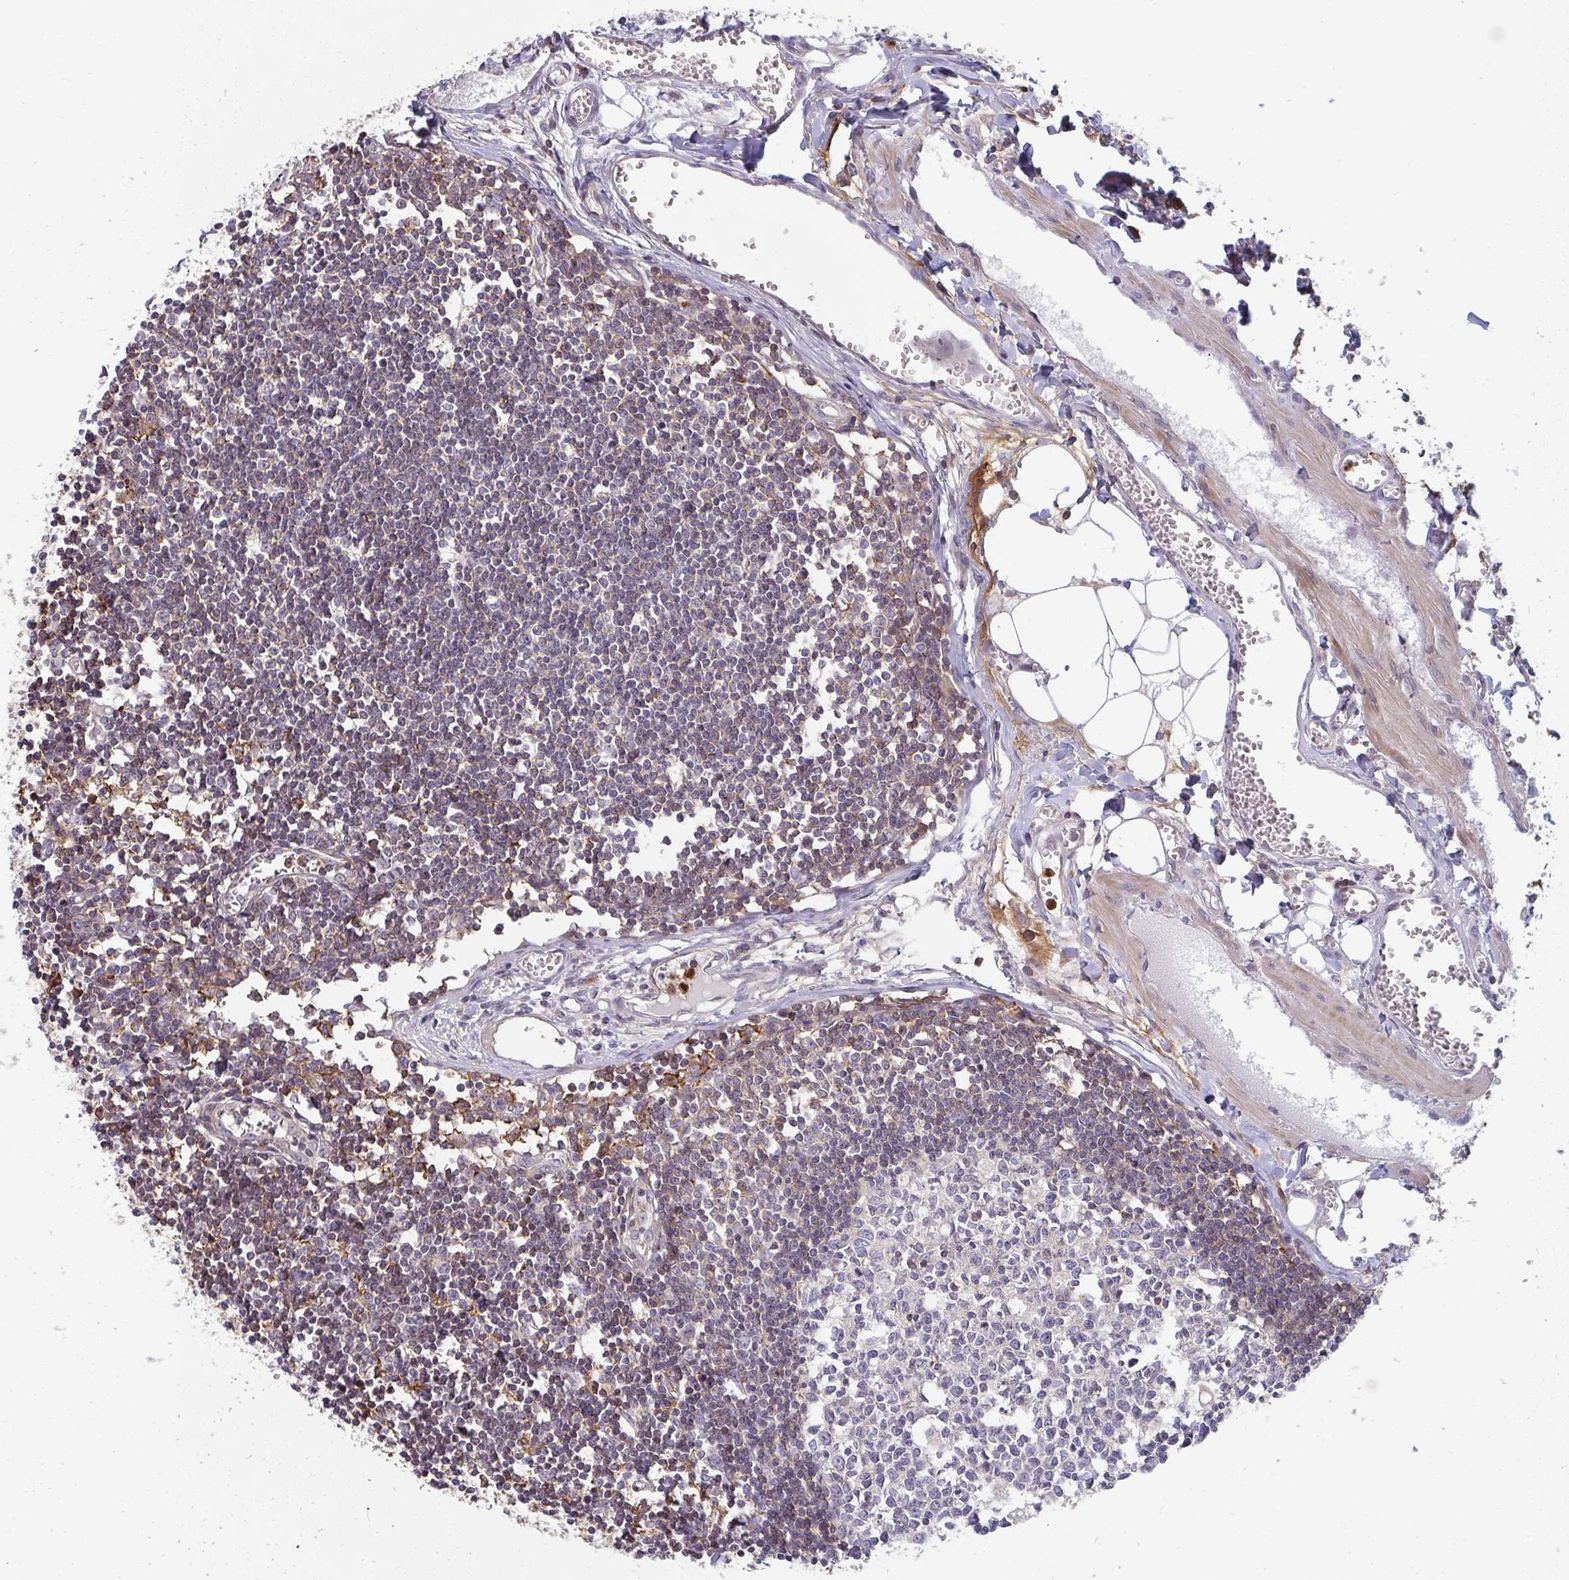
{"staining": {"intensity": "negative", "quantity": "none", "location": "none"}, "tissue": "lymph node", "cell_type": "Germinal center cells", "image_type": "normal", "snomed": [{"axis": "morphology", "description": "Normal tissue, NOS"}, {"axis": "topography", "description": "Lymph node"}], "caption": "This is an IHC image of normal lymph node. There is no positivity in germinal center cells.", "gene": "CSF3R", "patient": {"sex": "female", "age": 11}}